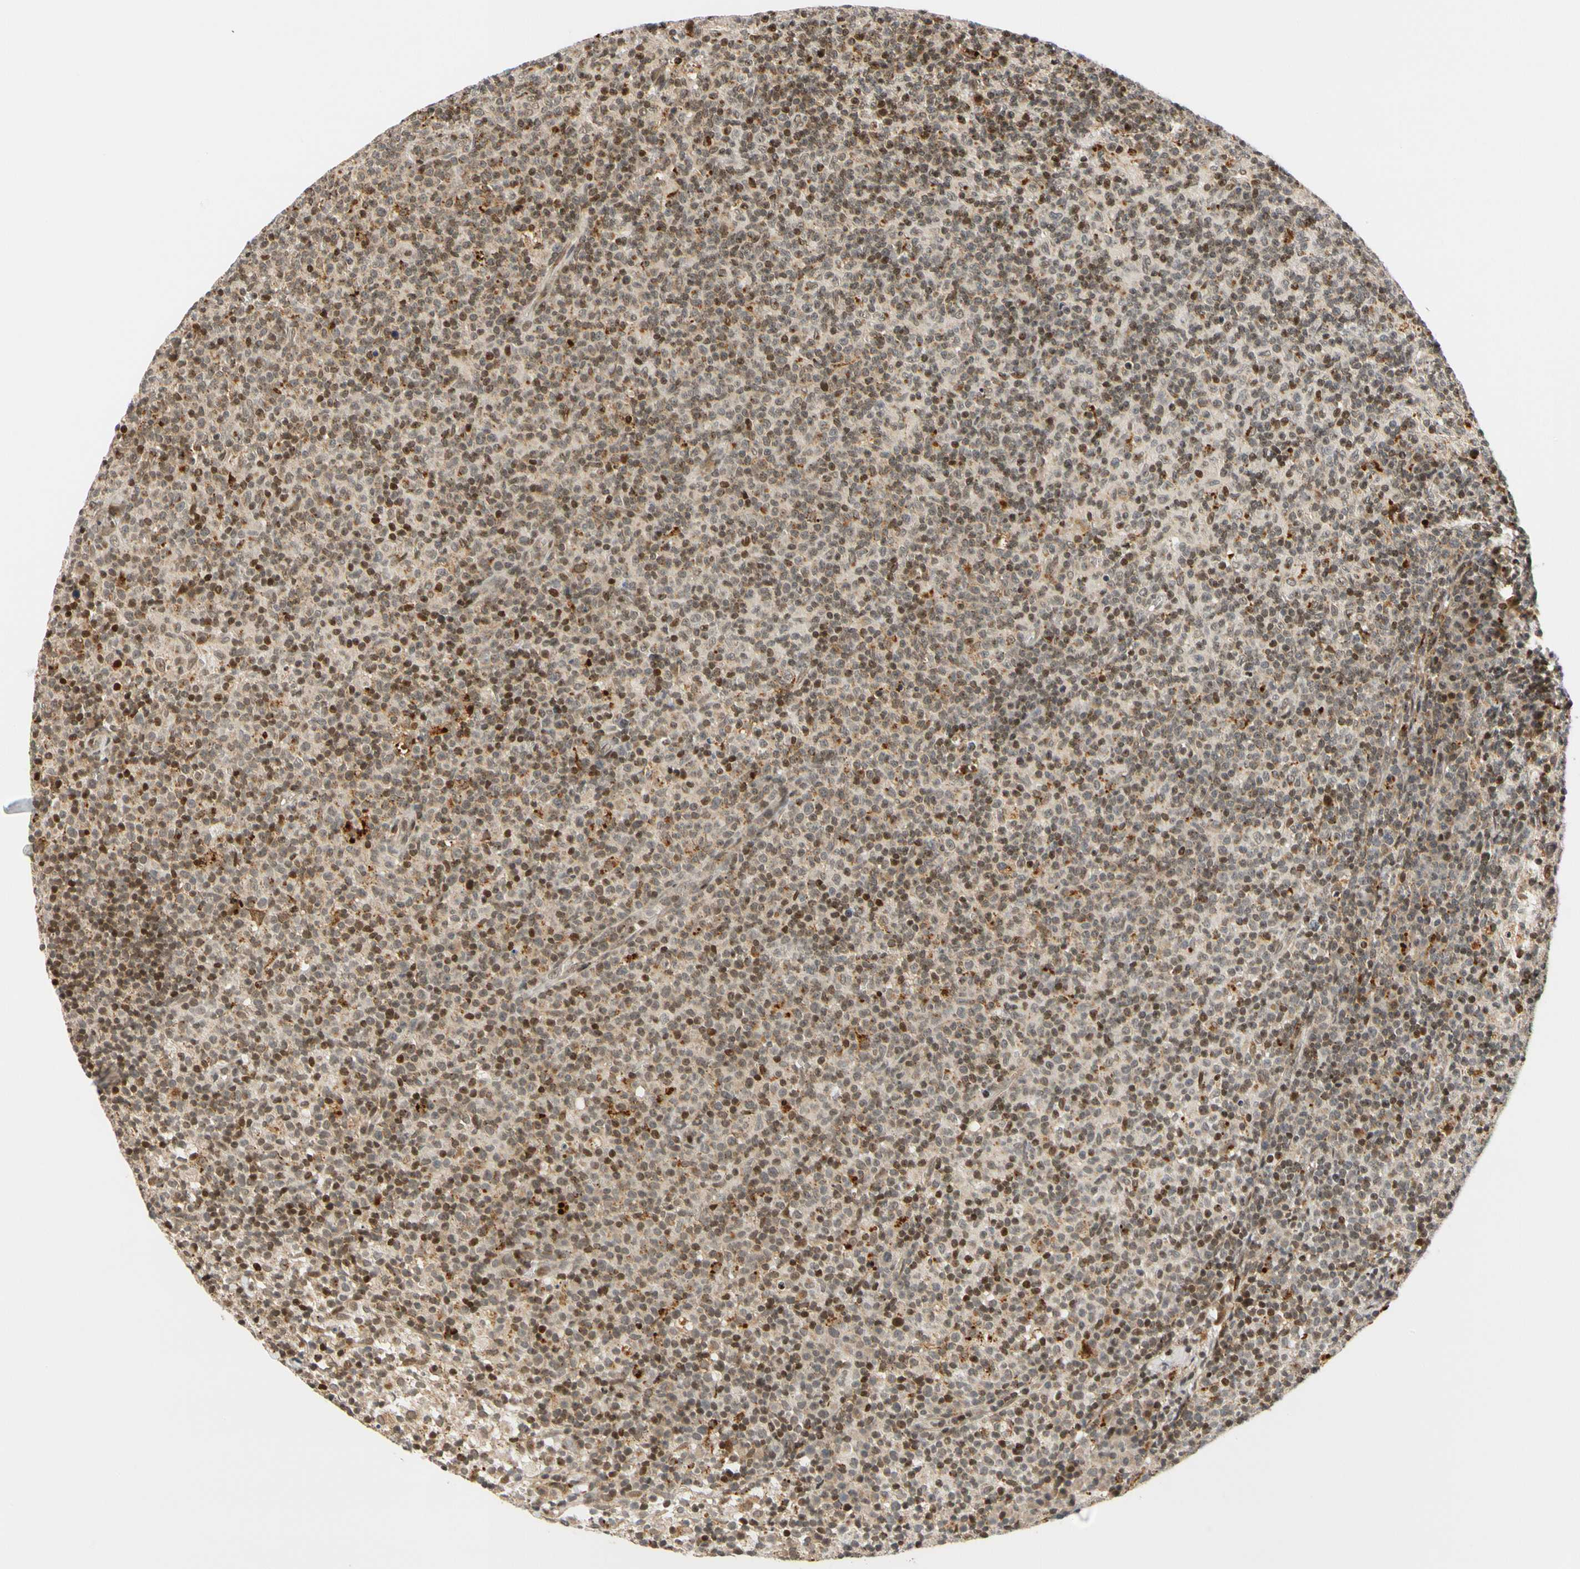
{"staining": {"intensity": "moderate", "quantity": "<25%", "location": "cytoplasmic/membranous,nuclear"}, "tissue": "lymph node", "cell_type": "Germinal center cells", "image_type": "normal", "snomed": [{"axis": "morphology", "description": "Normal tissue, NOS"}, {"axis": "morphology", "description": "Inflammation, NOS"}, {"axis": "topography", "description": "Lymph node"}], "caption": "Protein analysis of normal lymph node demonstrates moderate cytoplasmic/membranous,nuclear positivity in about <25% of germinal center cells. Ihc stains the protein of interest in brown and the nuclei are stained blue.", "gene": "CDK7", "patient": {"sex": "male", "age": 55}}